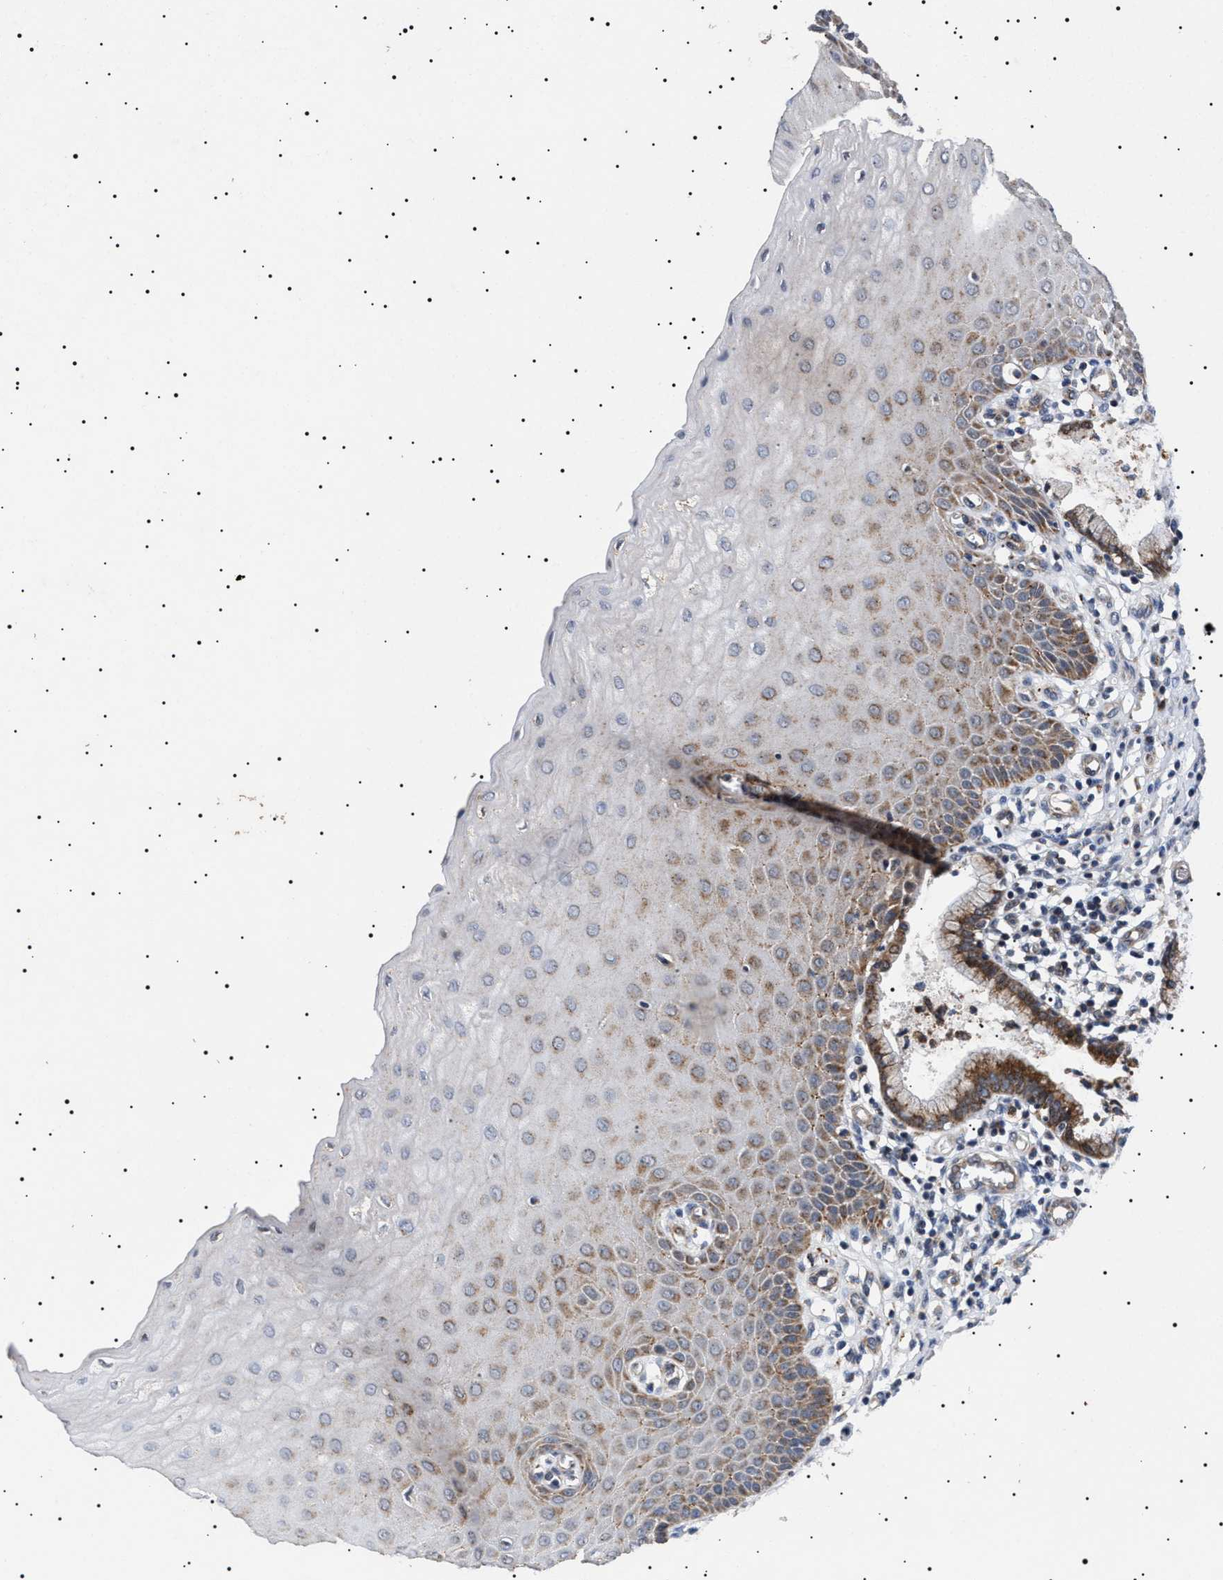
{"staining": {"intensity": "moderate", "quantity": "25%-75%", "location": "cytoplasmic/membranous"}, "tissue": "cervix", "cell_type": "Glandular cells", "image_type": "normal", "snomed": [{"axis": "morphology", "description": "Normal tissue, NOS"}, {"axis": "topography", "description": "Cervix"}], "caption": "The photomicrograph reveals staining of benign cervix, revealing moderate cytoplasmic/membranous protein positivity (brown color) within glandular cells. (IHC, brightfield microscopy, high magnification).", "gene": "RAB34", "patient": {"sex": "female", "age": 55}}